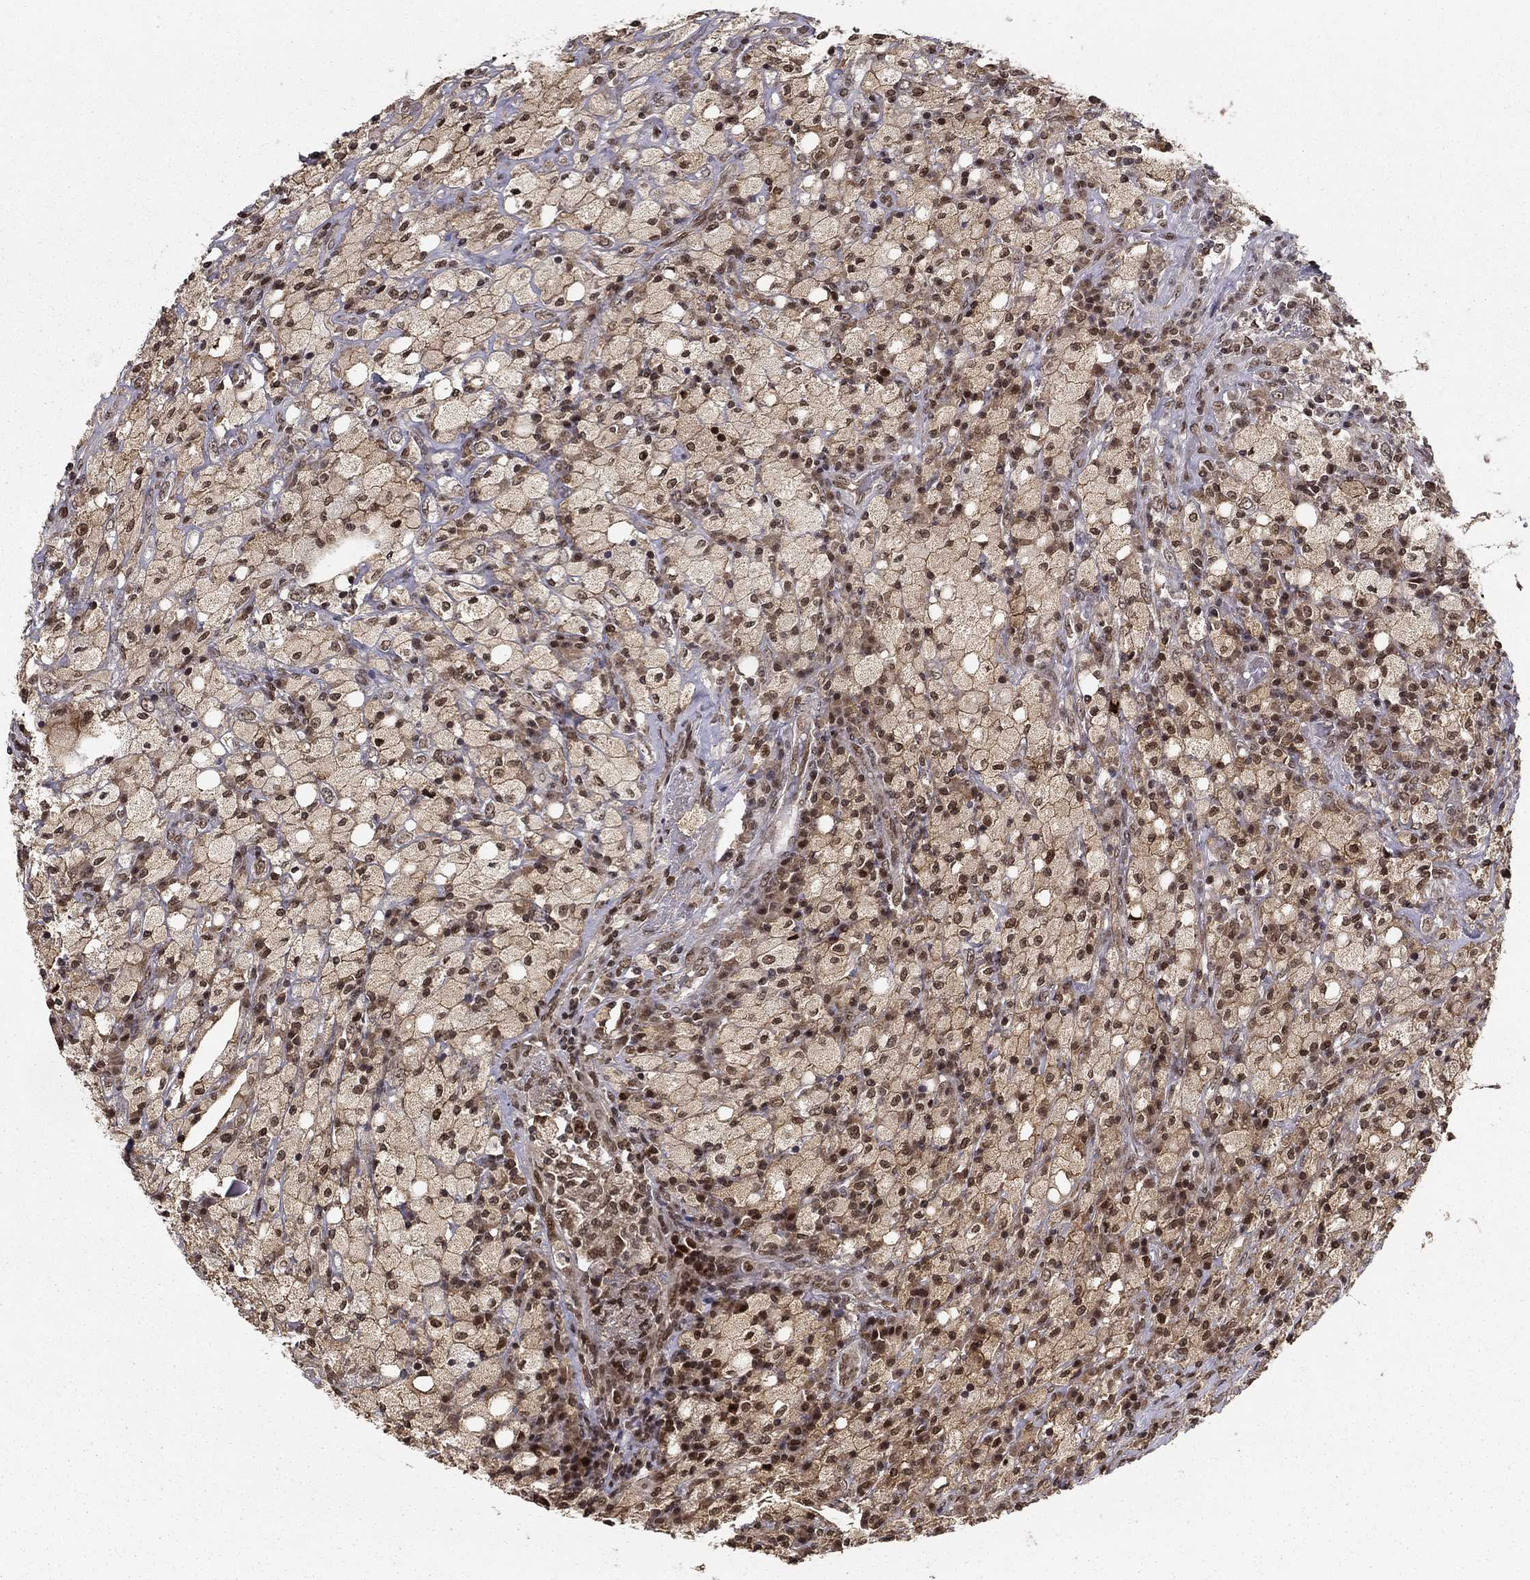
{"staining": {"intensity": "moderate", "quantity": "25%-75%", "location": "nuclear"}, "tissue": "testis cancer", "cell_type": "Tumor cells", "image_type": "cancer", "snomed": [{"axis": "morphology", "description": "Necrosis, NOS"}, {"axis": "morphology", "description": "Carcinoma, Embryonal, NOS"}, {"axis": "topography", "description": "Testis"}], "caption": "This image reveals immunohistochemistry staining of testis embryonal carcinoma, with medium moderate nuclear positivity in about 25%-75% of tumor cells.", "gene": "CDCA7L", "patient": {"sex": "male", "age": 19}}